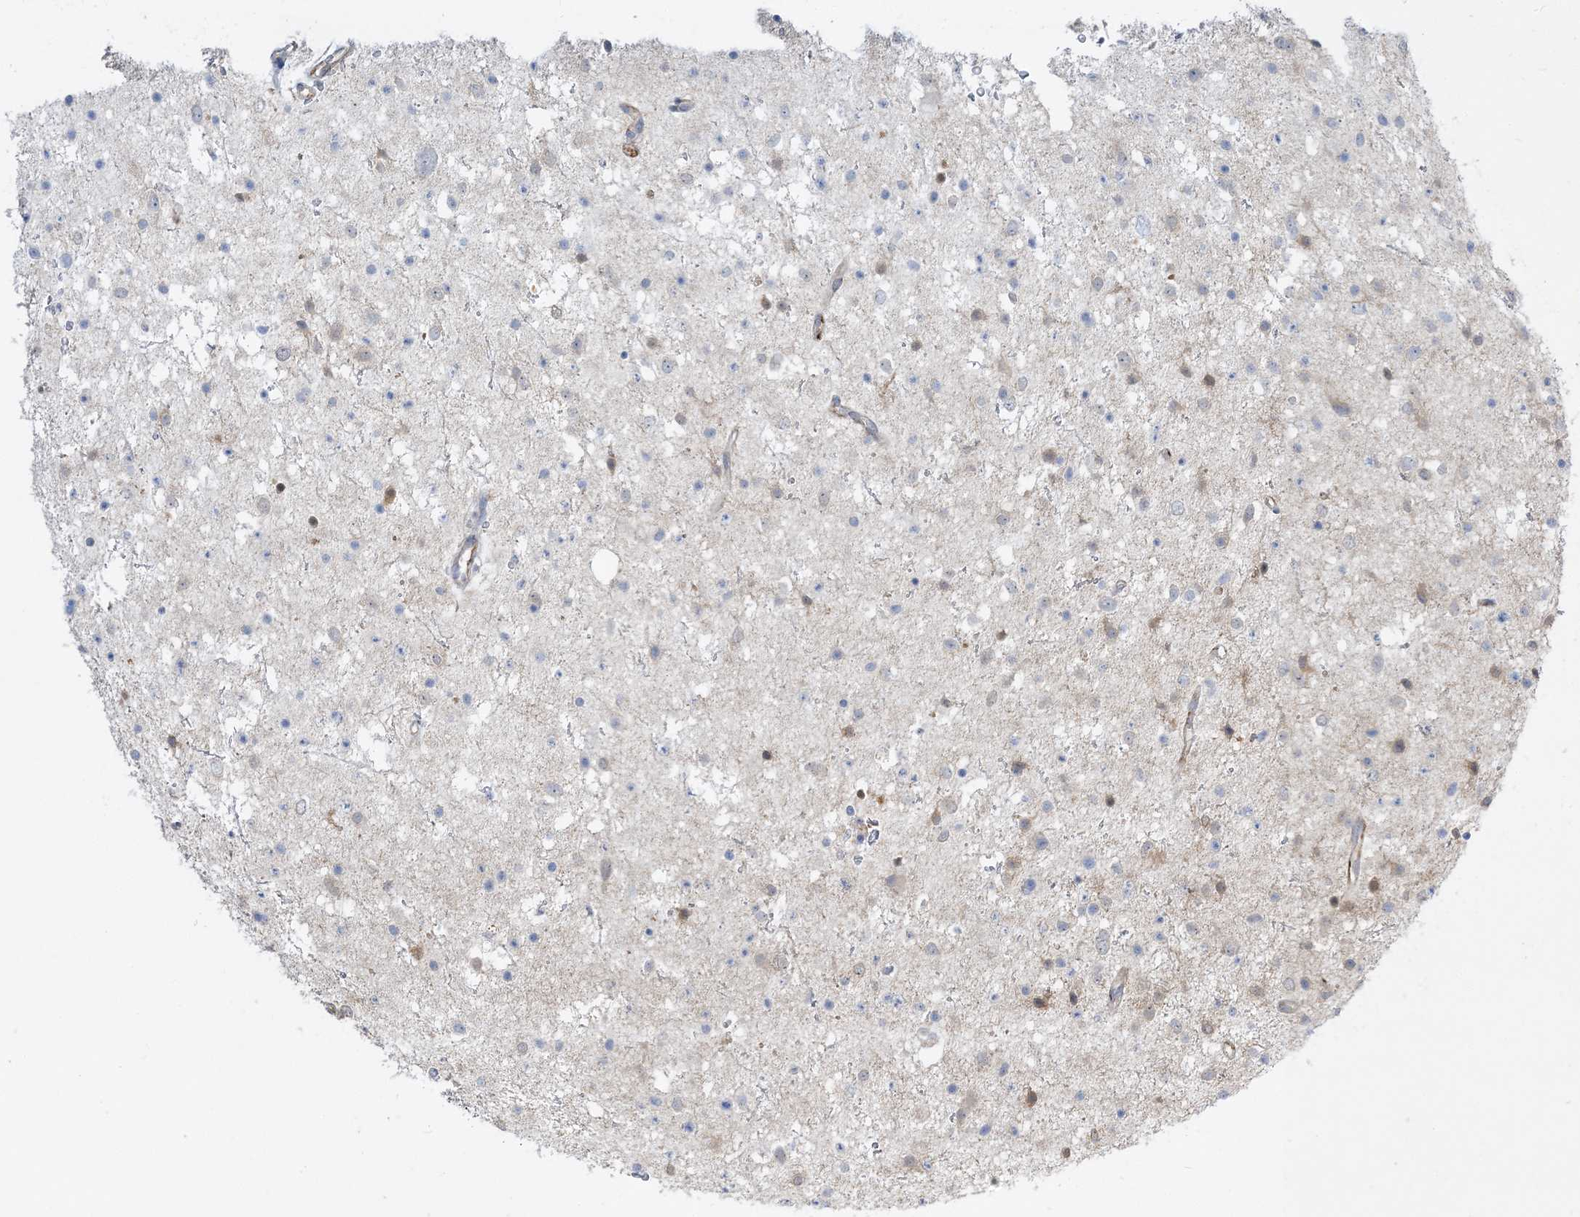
{"staining": {"intensity": "negative", "quantity": "none", "location": "none"}, "tissue": "glioma", "cell_type": "Tumor cells", "image_type": "cancer", "snomed": [{"axis": "morphology", "description": "Glioma, malignant, Low grade"}, {"axis": "topography", "description": "Brain"}], "caption": "There is no significant positivity in tumor cells of malignant glioma (low-grade). (Stains: DAB (3,3'-diaminobenzidine) IHC with hematoxylin counter stain, Microscopy: brightfield microscopy at high magnification).", "gene": "INPP1", "patient": {"sex": "female", "age": 37}}